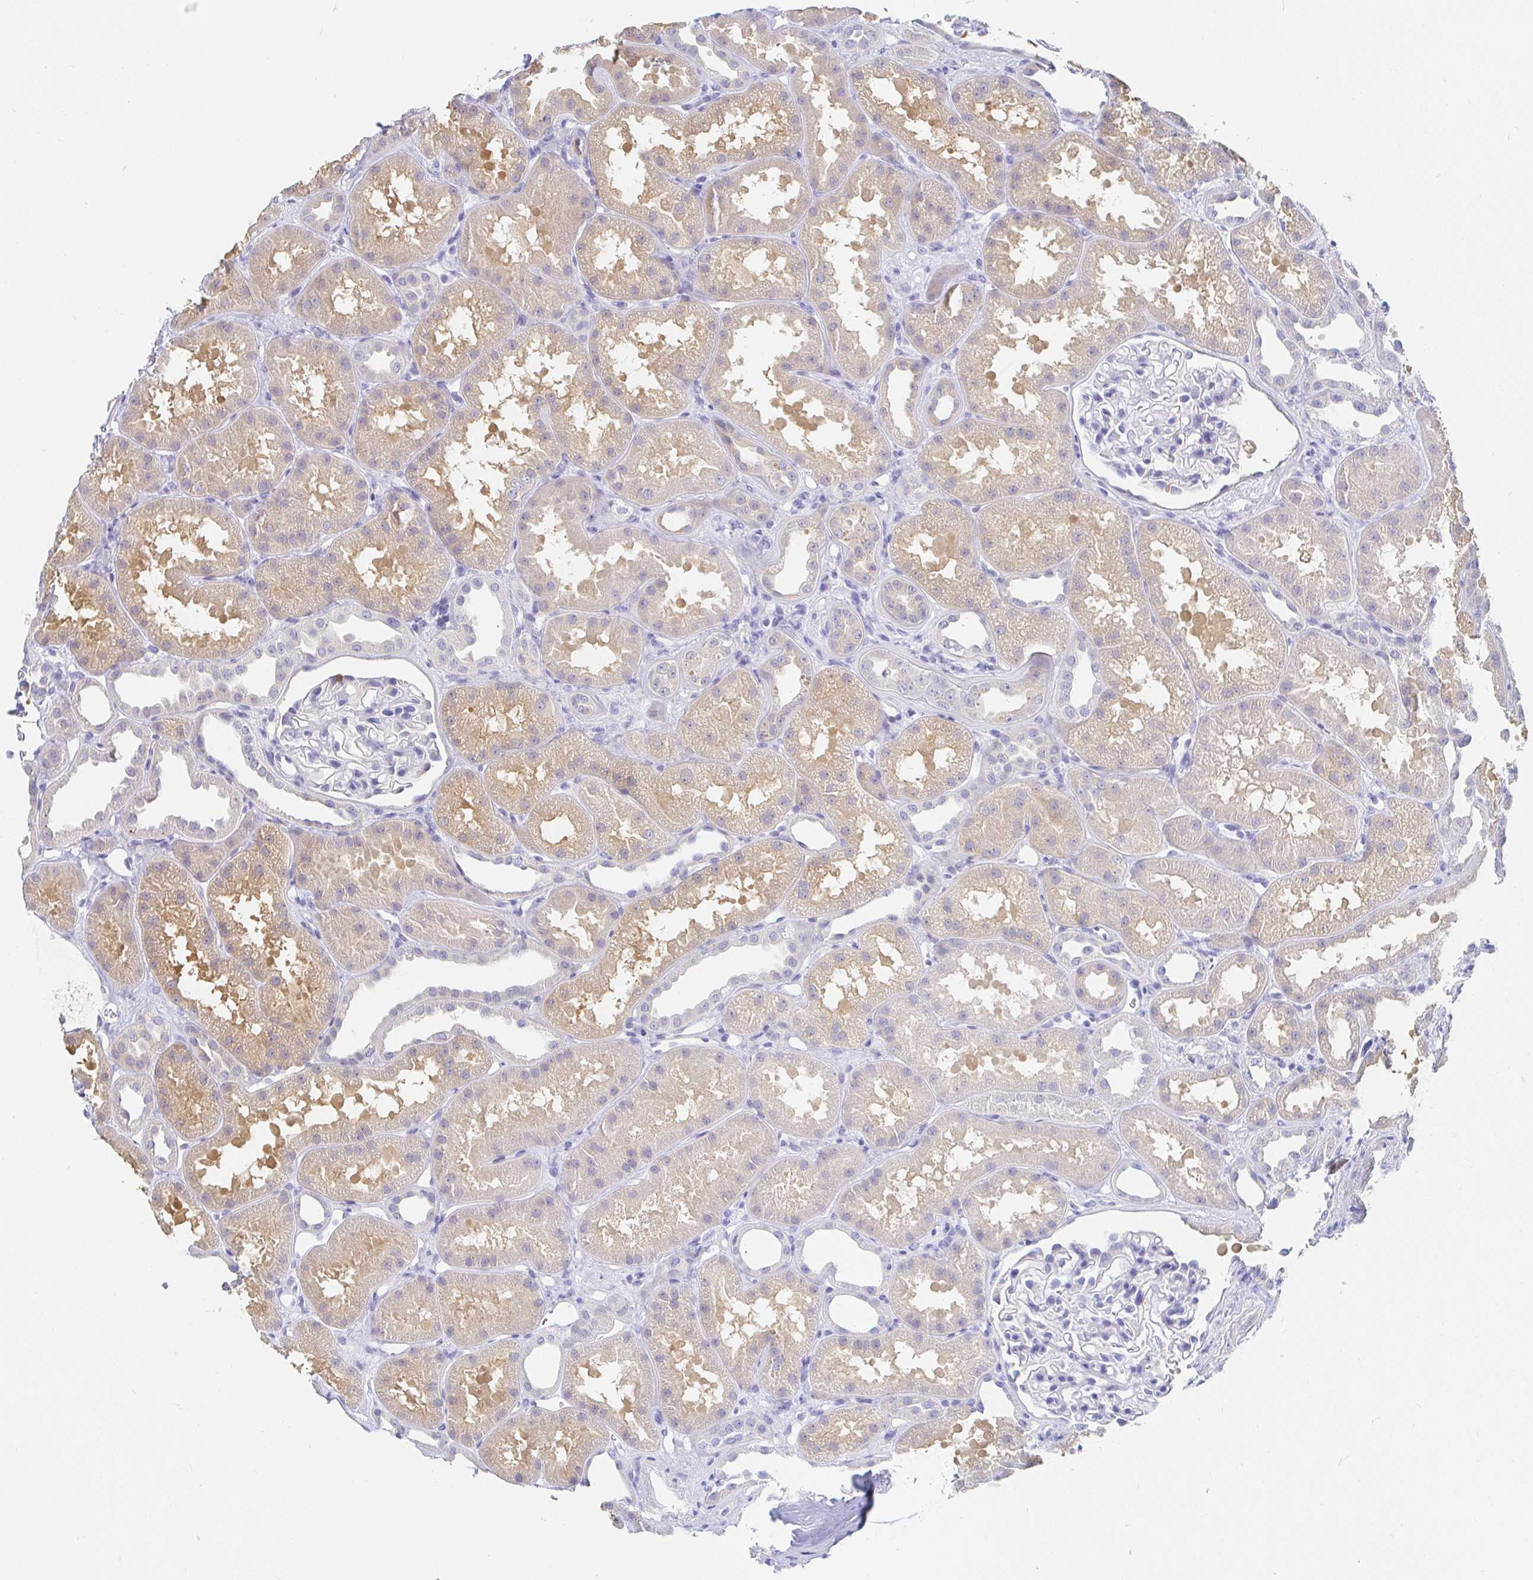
{"staining": {"intensity": "negative", "quantity": "none", "location": "none"}, "tissue": "kidney", "cell_type": "Cells in glomeruli", "image_type": "normal", "snomed": [{"axis": "morphology", "description": "Normal tissue, NOS"}, {"axis": "topography", "description": "Kidney"}], "caption": "Cells in glomeruli show no significant expression in normal kidney.", "gene": "PDE6B", "patient": {"sex": "male", "age": 61}}